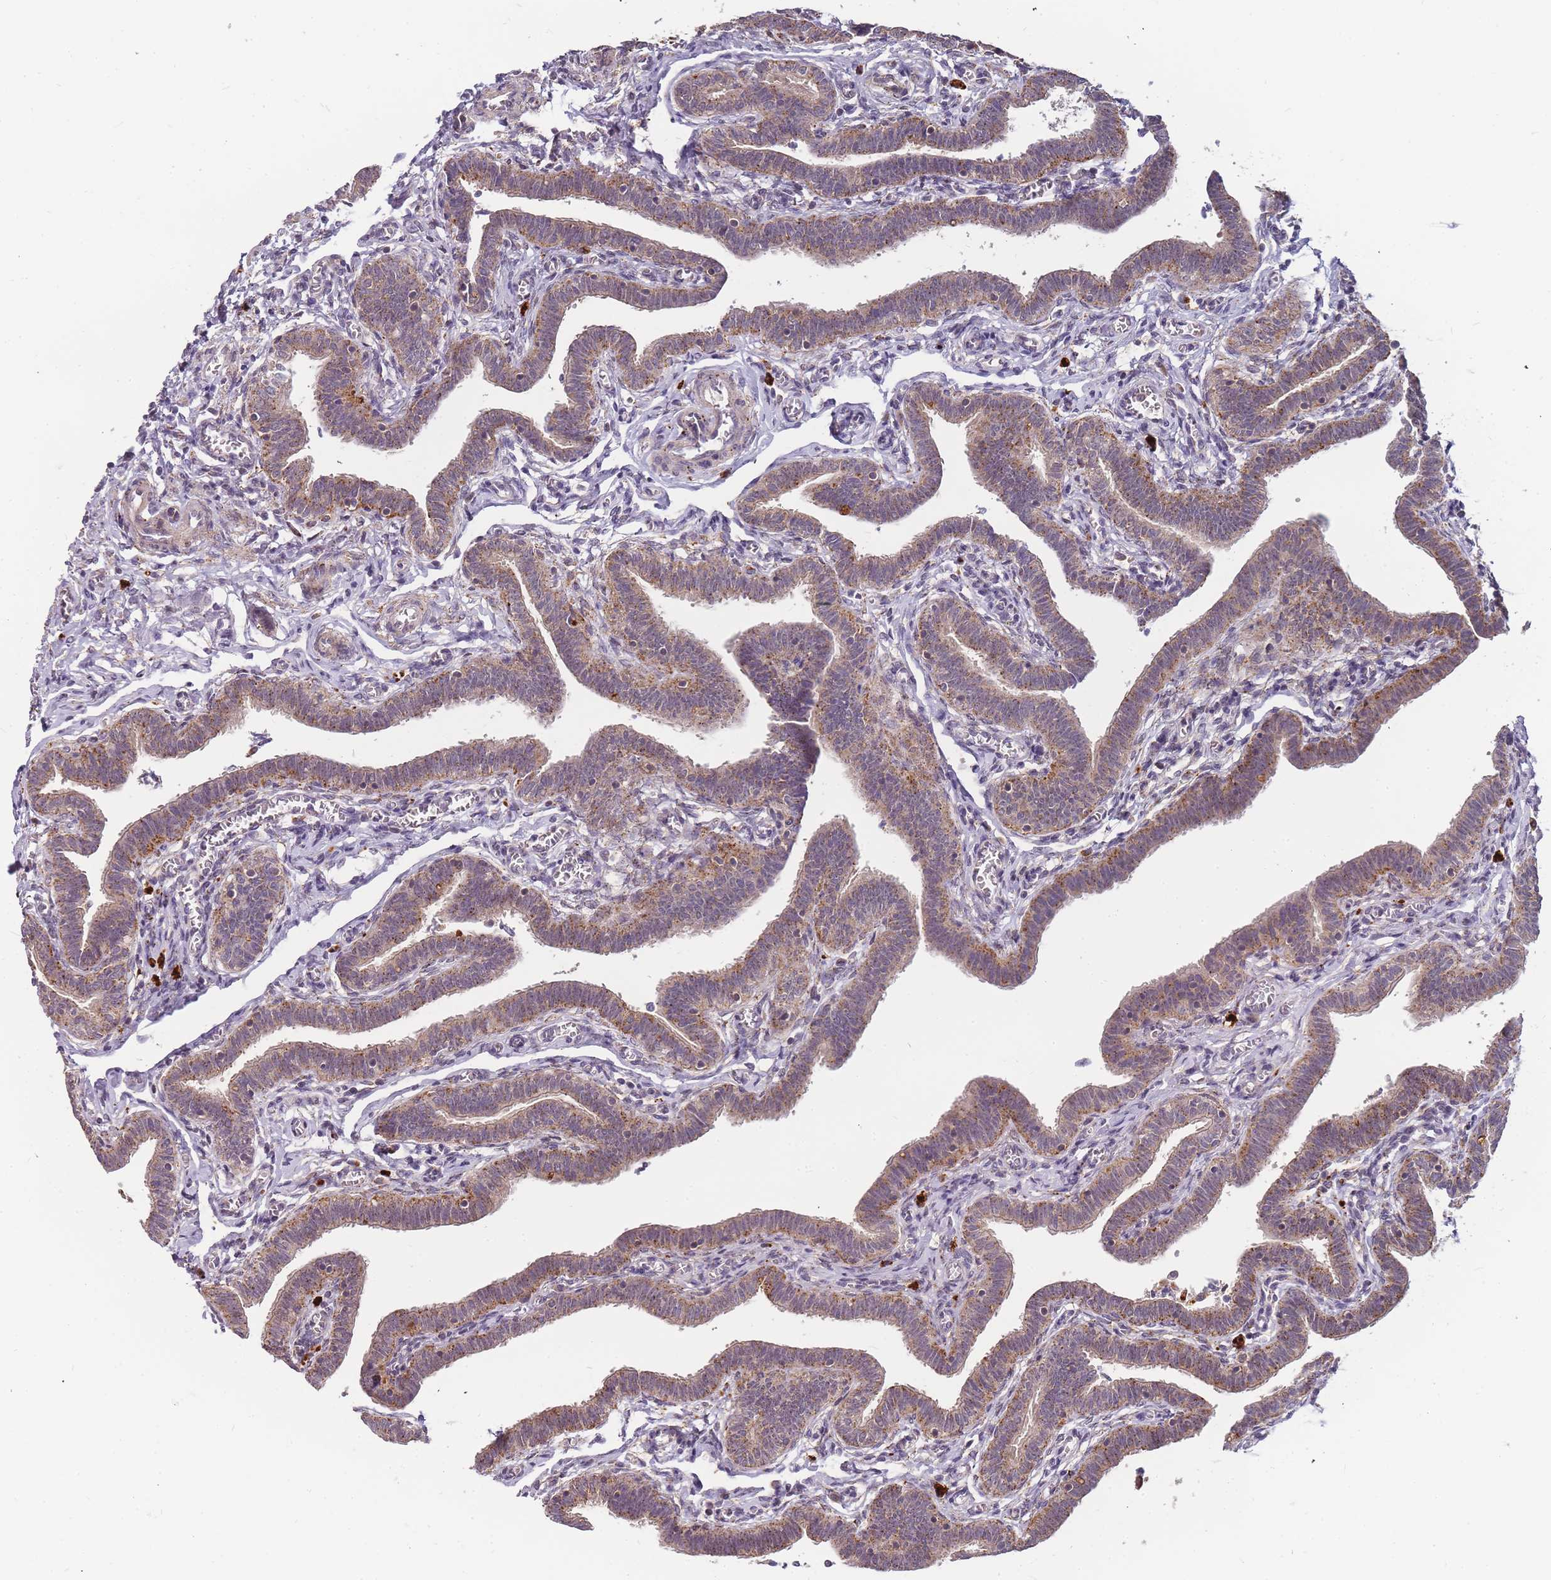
{"staining": {"intensity": "moderate", "quantity": ">75%", "location": "cytoplasmic/membranous"}, "tissue": "fallopian tube", "cell_type": "Glandular cells", "image_type": "normal", "snomed": [{"axis": "morphology", "description": "Normal tissue, NOS"}, {"axis": "topography", "description": "Fallopian tube"}], "caption": "DAB (3,3'-diaminobenzidine) immunohistochemical staining of unremarkable fallopian tube shows moderate cytoplasmic/membranous protein positivity in approximately >75% of glandular cells. (IHC, brightfield microscopy, high magnification).", "gene": "ATG5", "patient": {"sex": "female", "age": 36}}